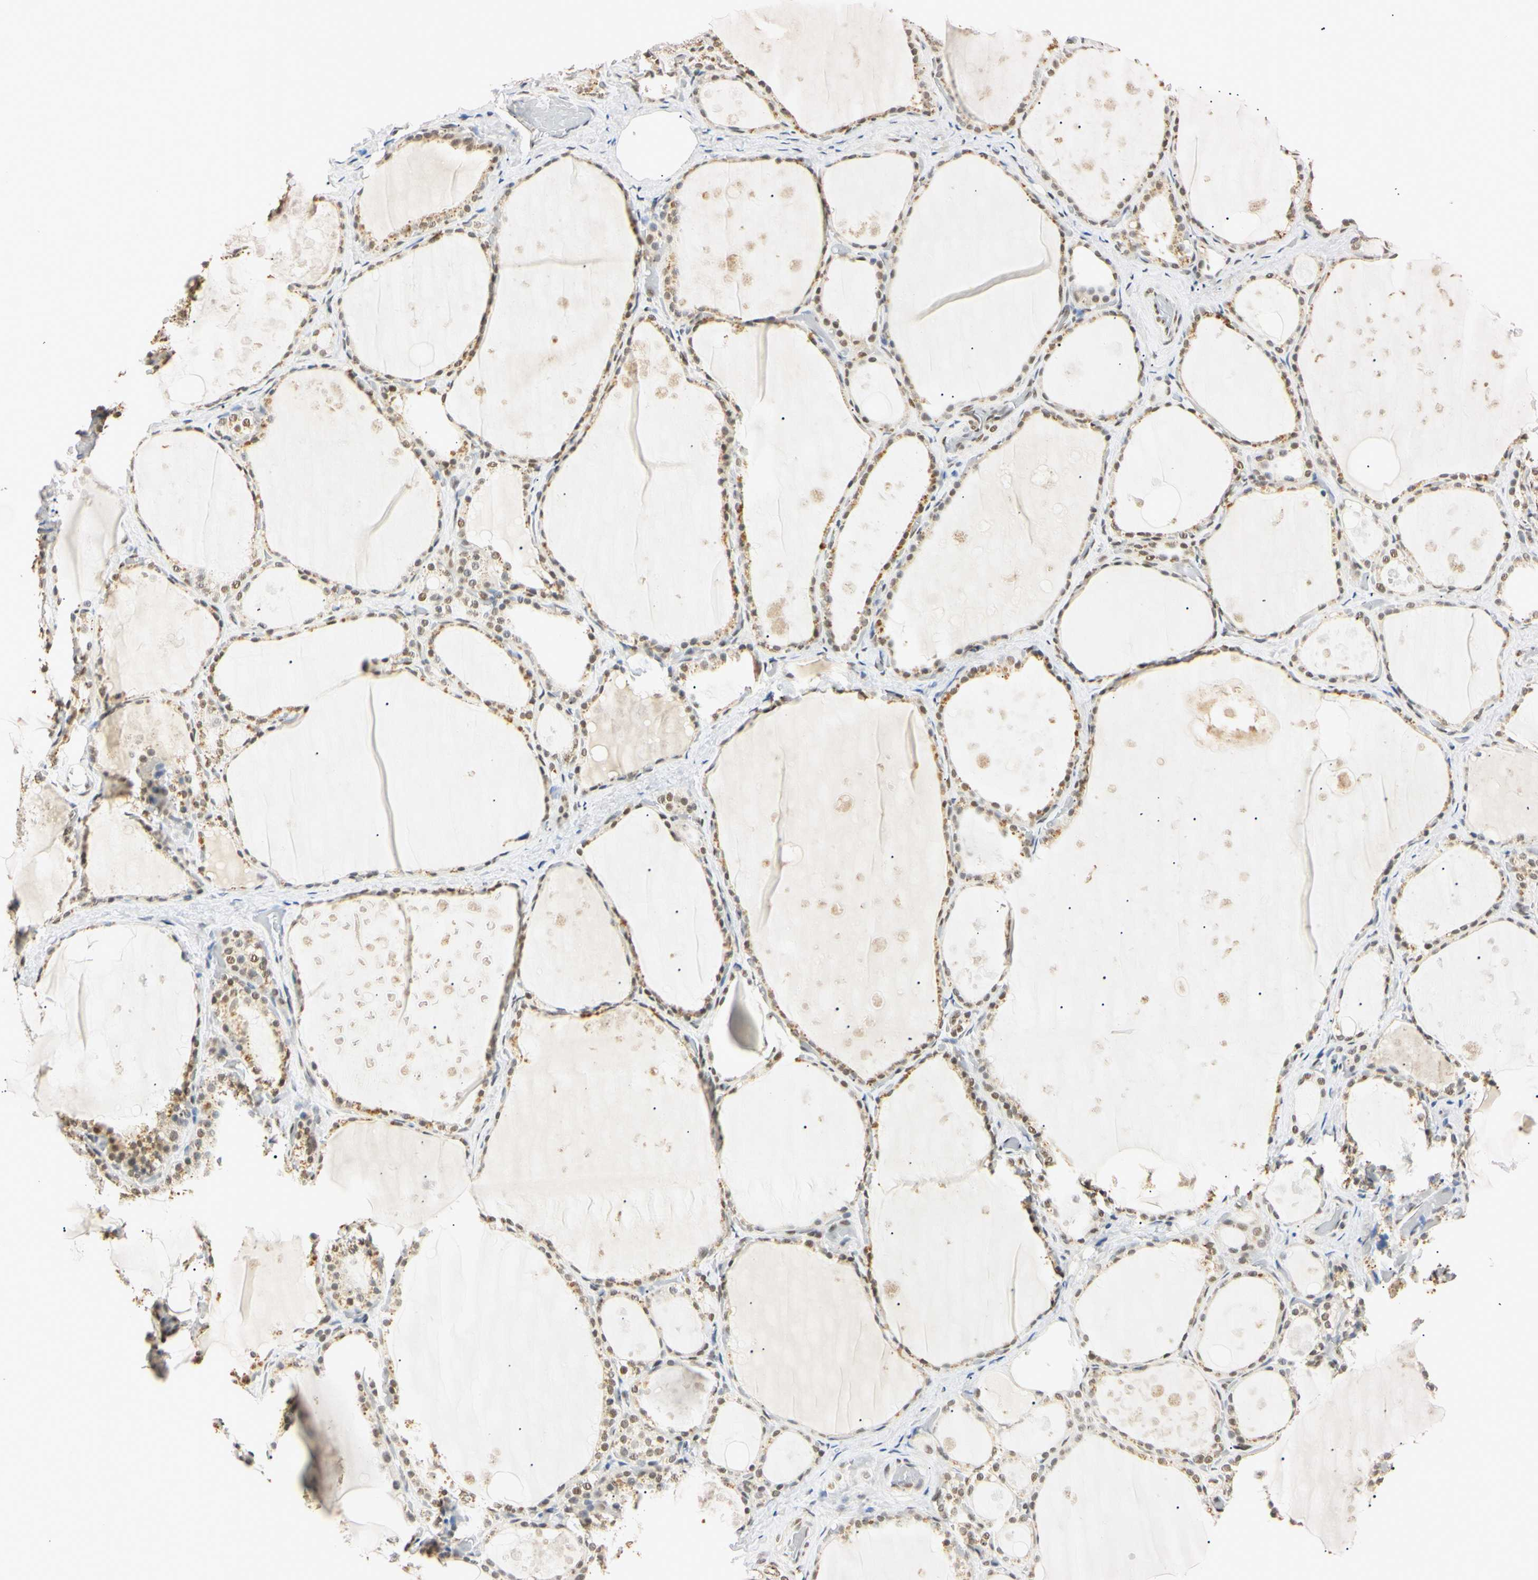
{"staining": {"intensity": "moderate", "quantity": ">75%", "location": "nuclear"}, "tissue": "thyroid gland", "cell_type": "Glandular cells", "image_type": "normal", "snomed": [{"axis": "morphology", "description": "Normal tissue, NOS"}, {"axis": "topography", "description": "Thyroid gland"}], "caption": "Brown immunohistochemical staining in normal human thyroid gland displays moderate nuclear expression in approximately >75% of glandular cells.", "gene": "SMARCA5", "patient": {"sex": "male", "age": 61}}